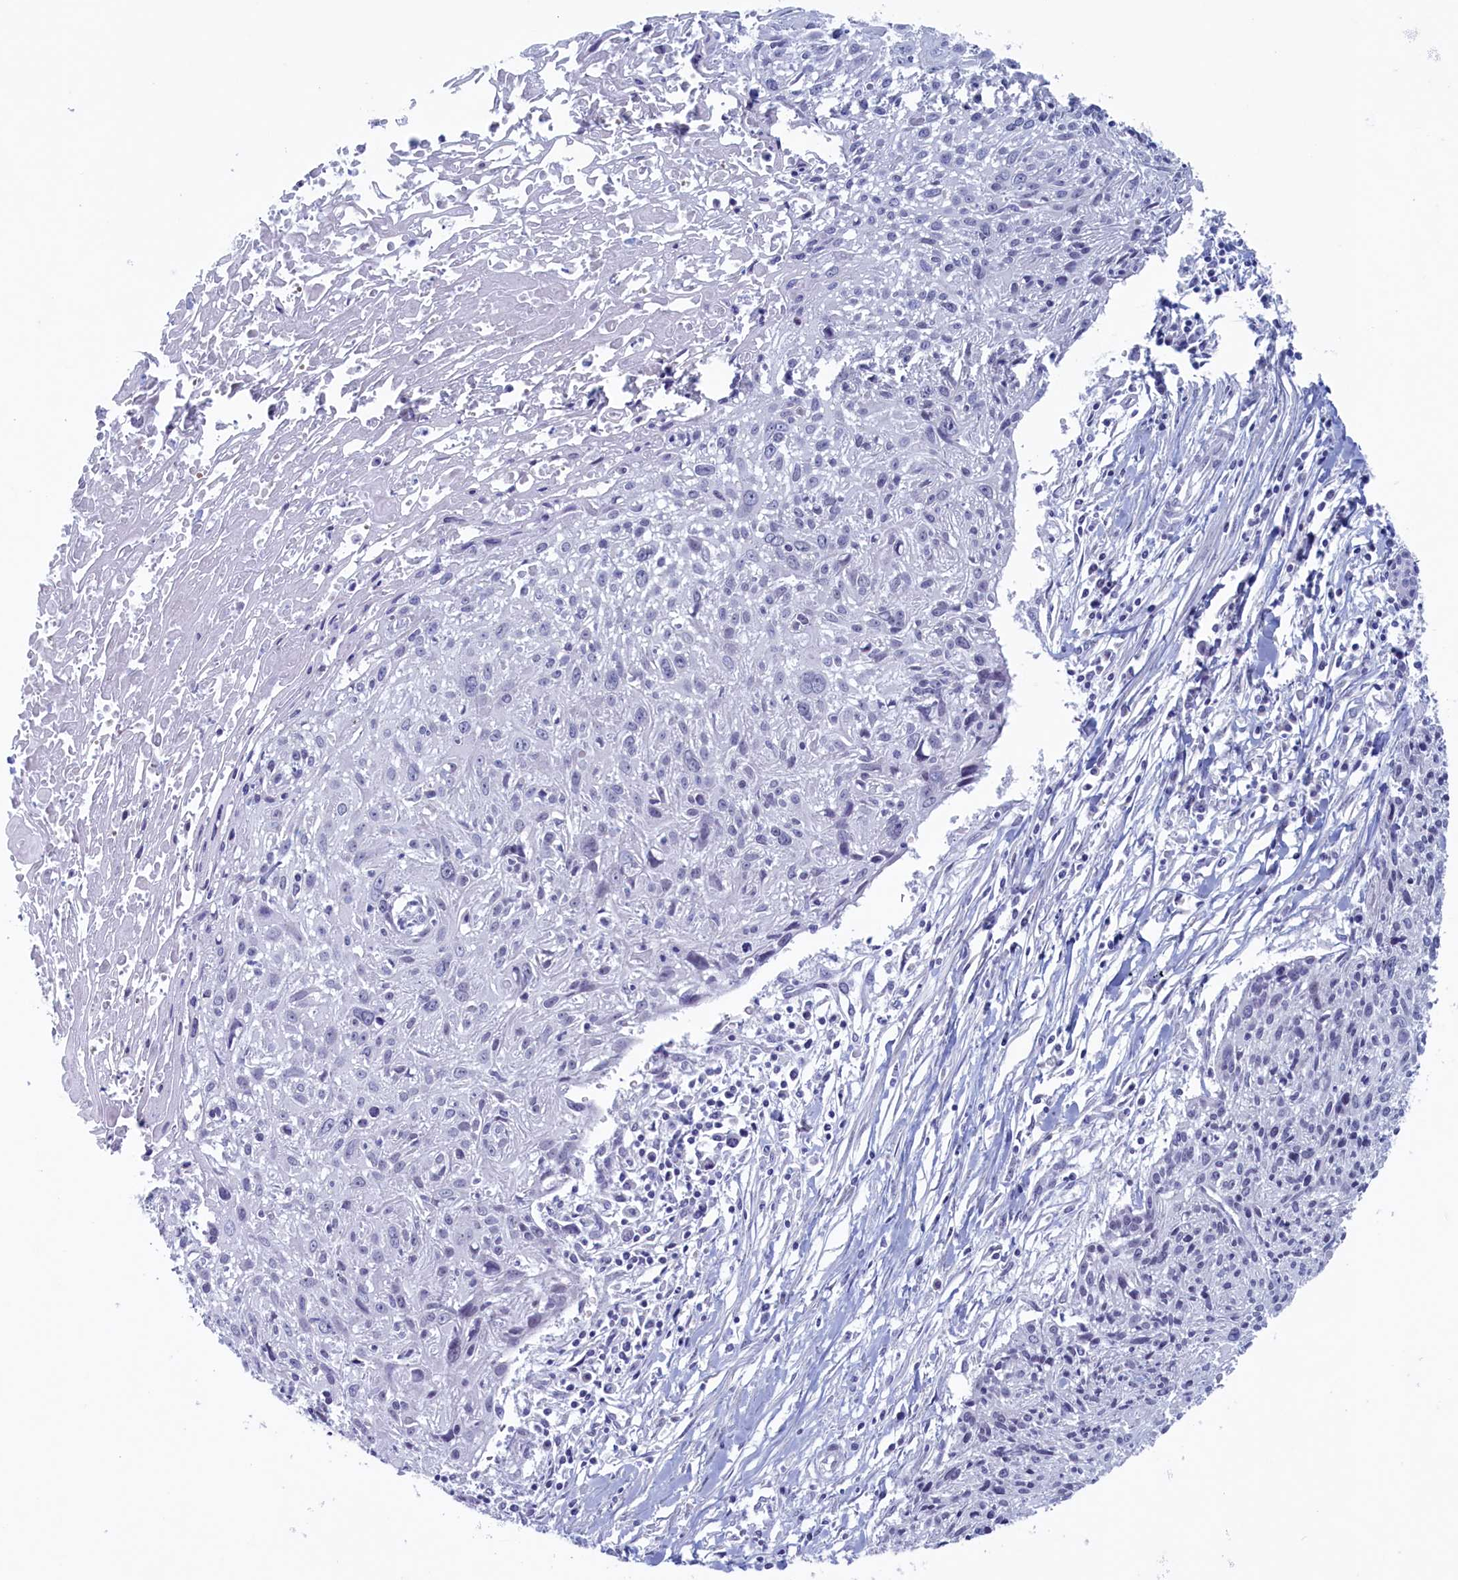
{"staining": {"intensity": "negative", "quantity": "none", "location": "none"}, "tissue": "cervical cancer", "cell_type": "Tumor cells", "image_type": "cancer", "snomed": [{"axis": "morphology", "description": "Squamous cell carcinoma, NOS"}, {"axis": "topography", "description": "Cervix"}], "caption": "Human cervical cancer stained for a protein using immunohistochemistry displays no staining in tumor cells.", "gene": "WDR76", "patient": {"sex": "female", "age": 51}}